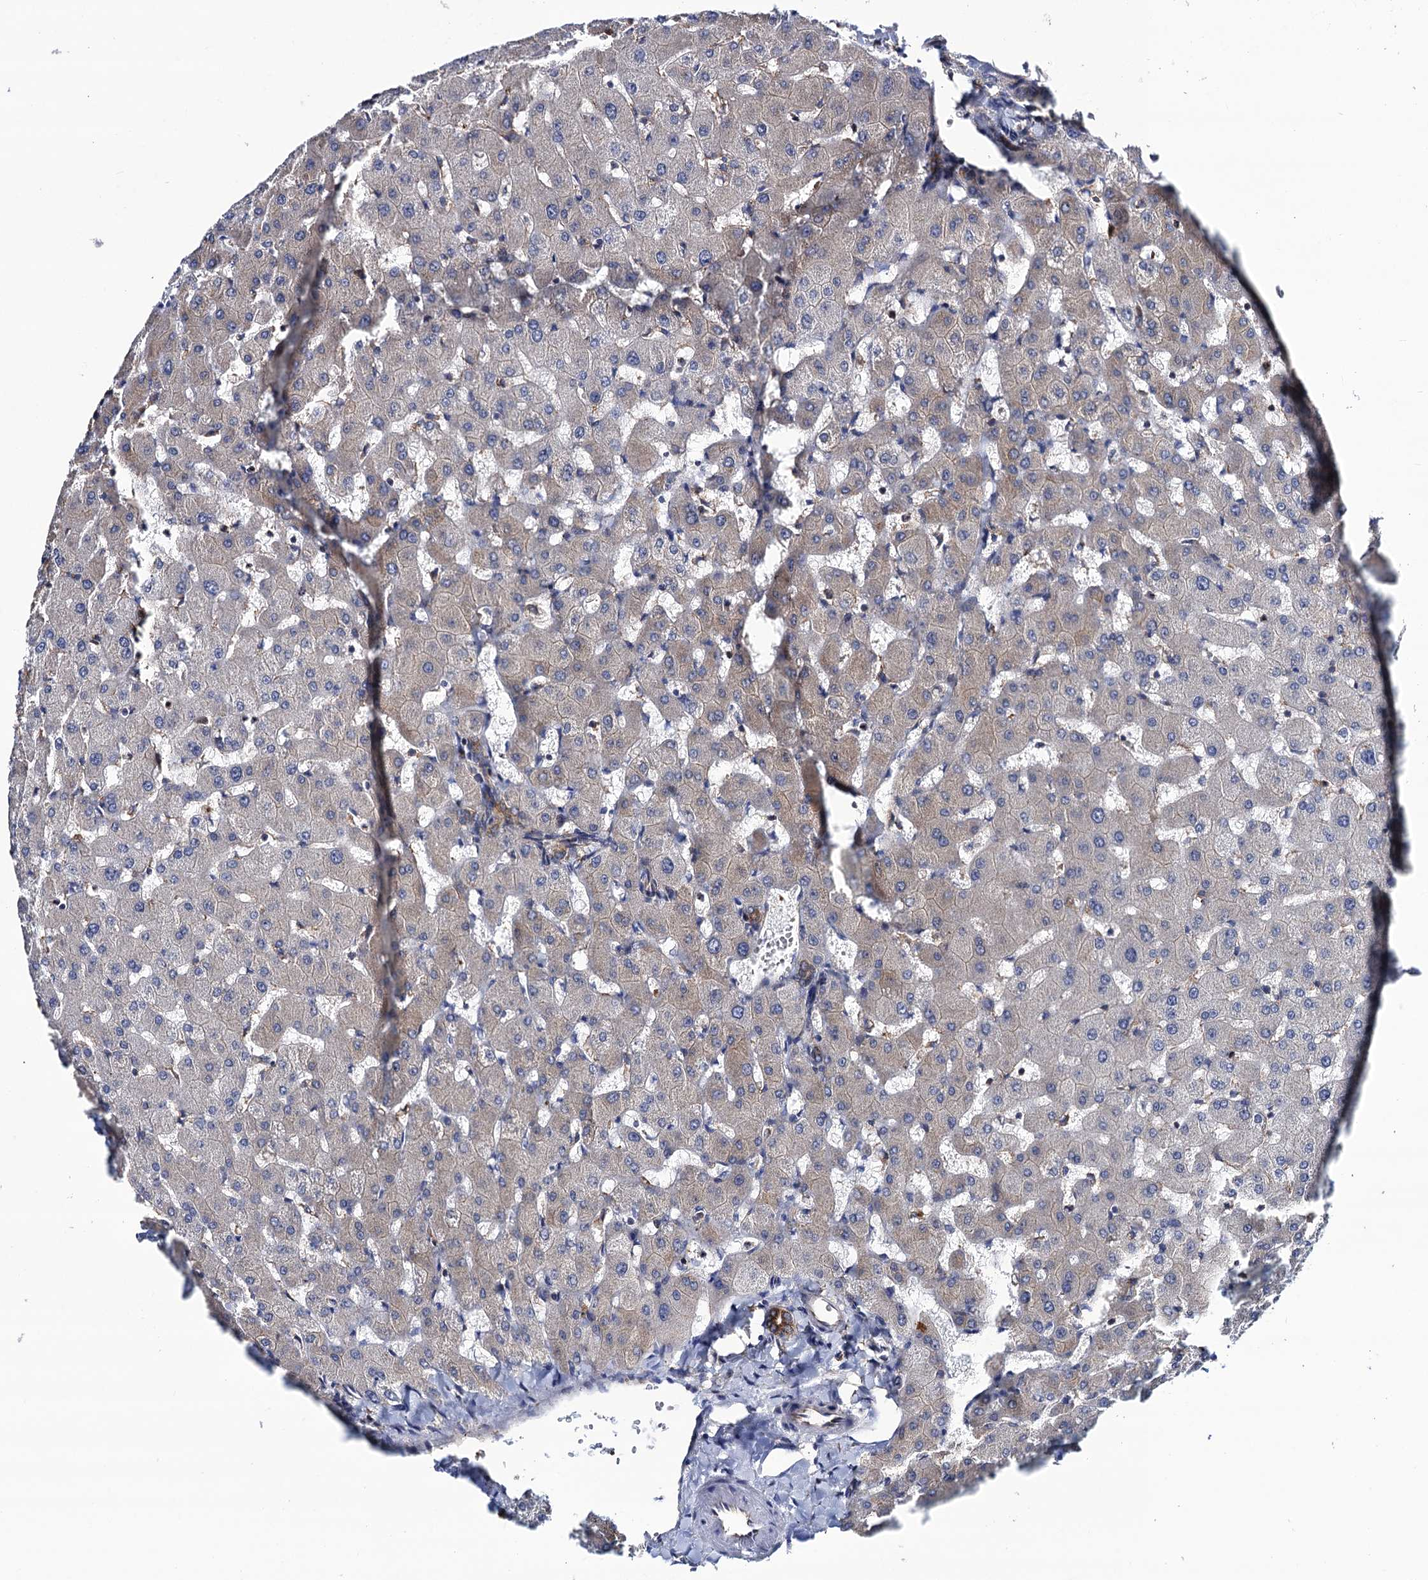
{"staining": {"intensity": "weak", "quantity": "25%-75%", "location": "cytoplasmic/membranous"}, "tissue": "liver", "cell_type": "Cholangiocytes", "image_type": "normal", "snomed": [{"axis": "morphology", "description": "Normal tissue, NOS"}, {"axis": "topography", "description": "Liver"}], "caption": "Immunohistochemical staining of normal human liver displays weak cytoplasmic/membranous protein expression in approximately 25%-75% of cholangiocytes. Using DAB (brown) and hematoxylin (blue) stains, captured at high magnification using brightfield microscopy.", "gene": "DYDC1", "patient": {"sex": "female", "age": 63}}